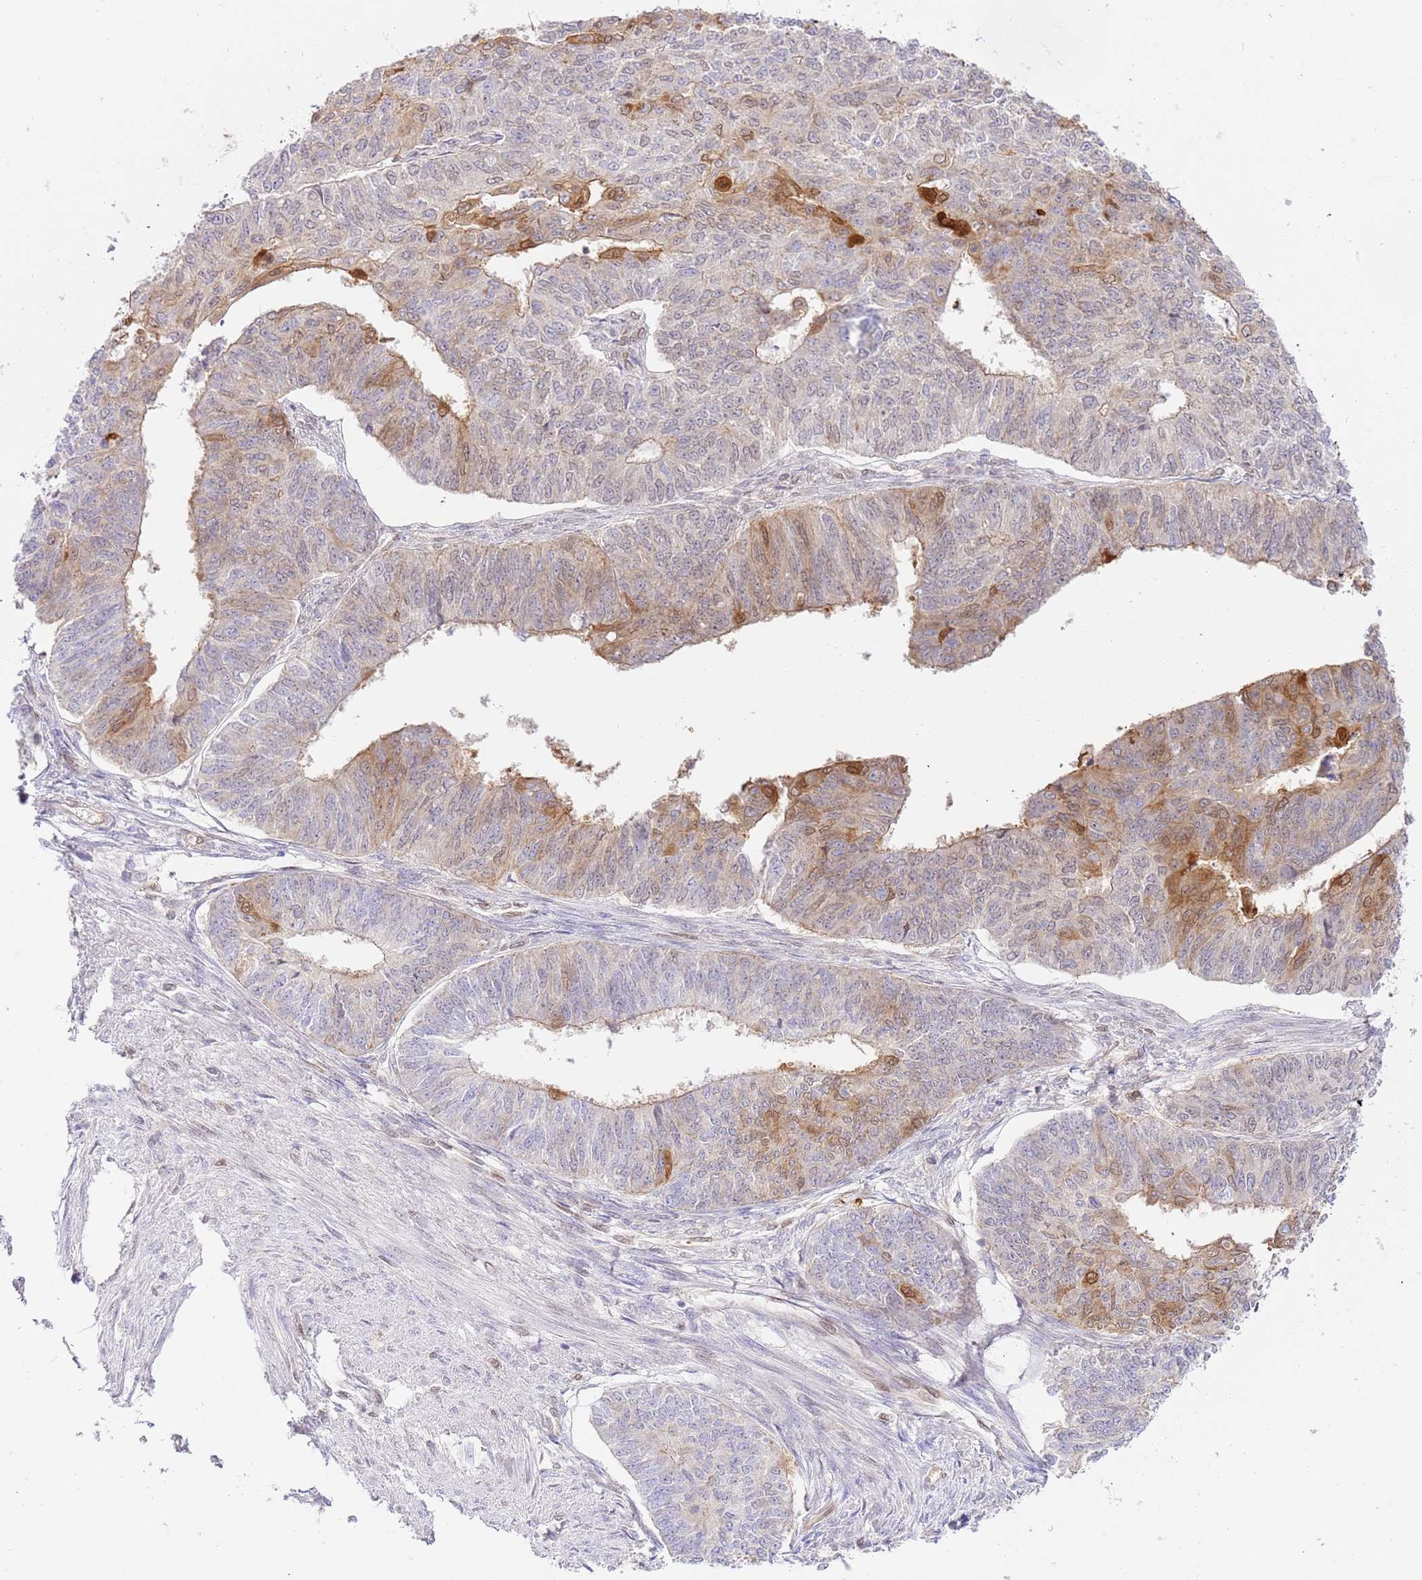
{"staining": {"intensity": "moderate", "quantity": "<25%", "location": "cytoplasmic/membranous,nuclear"}, "tissue": "endometrial cancer", "cell_type": "Tumor cells", "image_type": "cancer", "snomed": [{"axis": "morphology", "description": "Adenocarcinoma, NOS"}, {"axis": "topography", "description": "Endometrium"}], "caption": "Brown immunohistochemical staining in human endometrial adenocarcinoma demonstrates moderate cytoplasmic/membranous and nuclear staining in approximately <25% of tumor cells.", "gene": "TRIM37", "patient": {"sex": "female", "age": 32}}